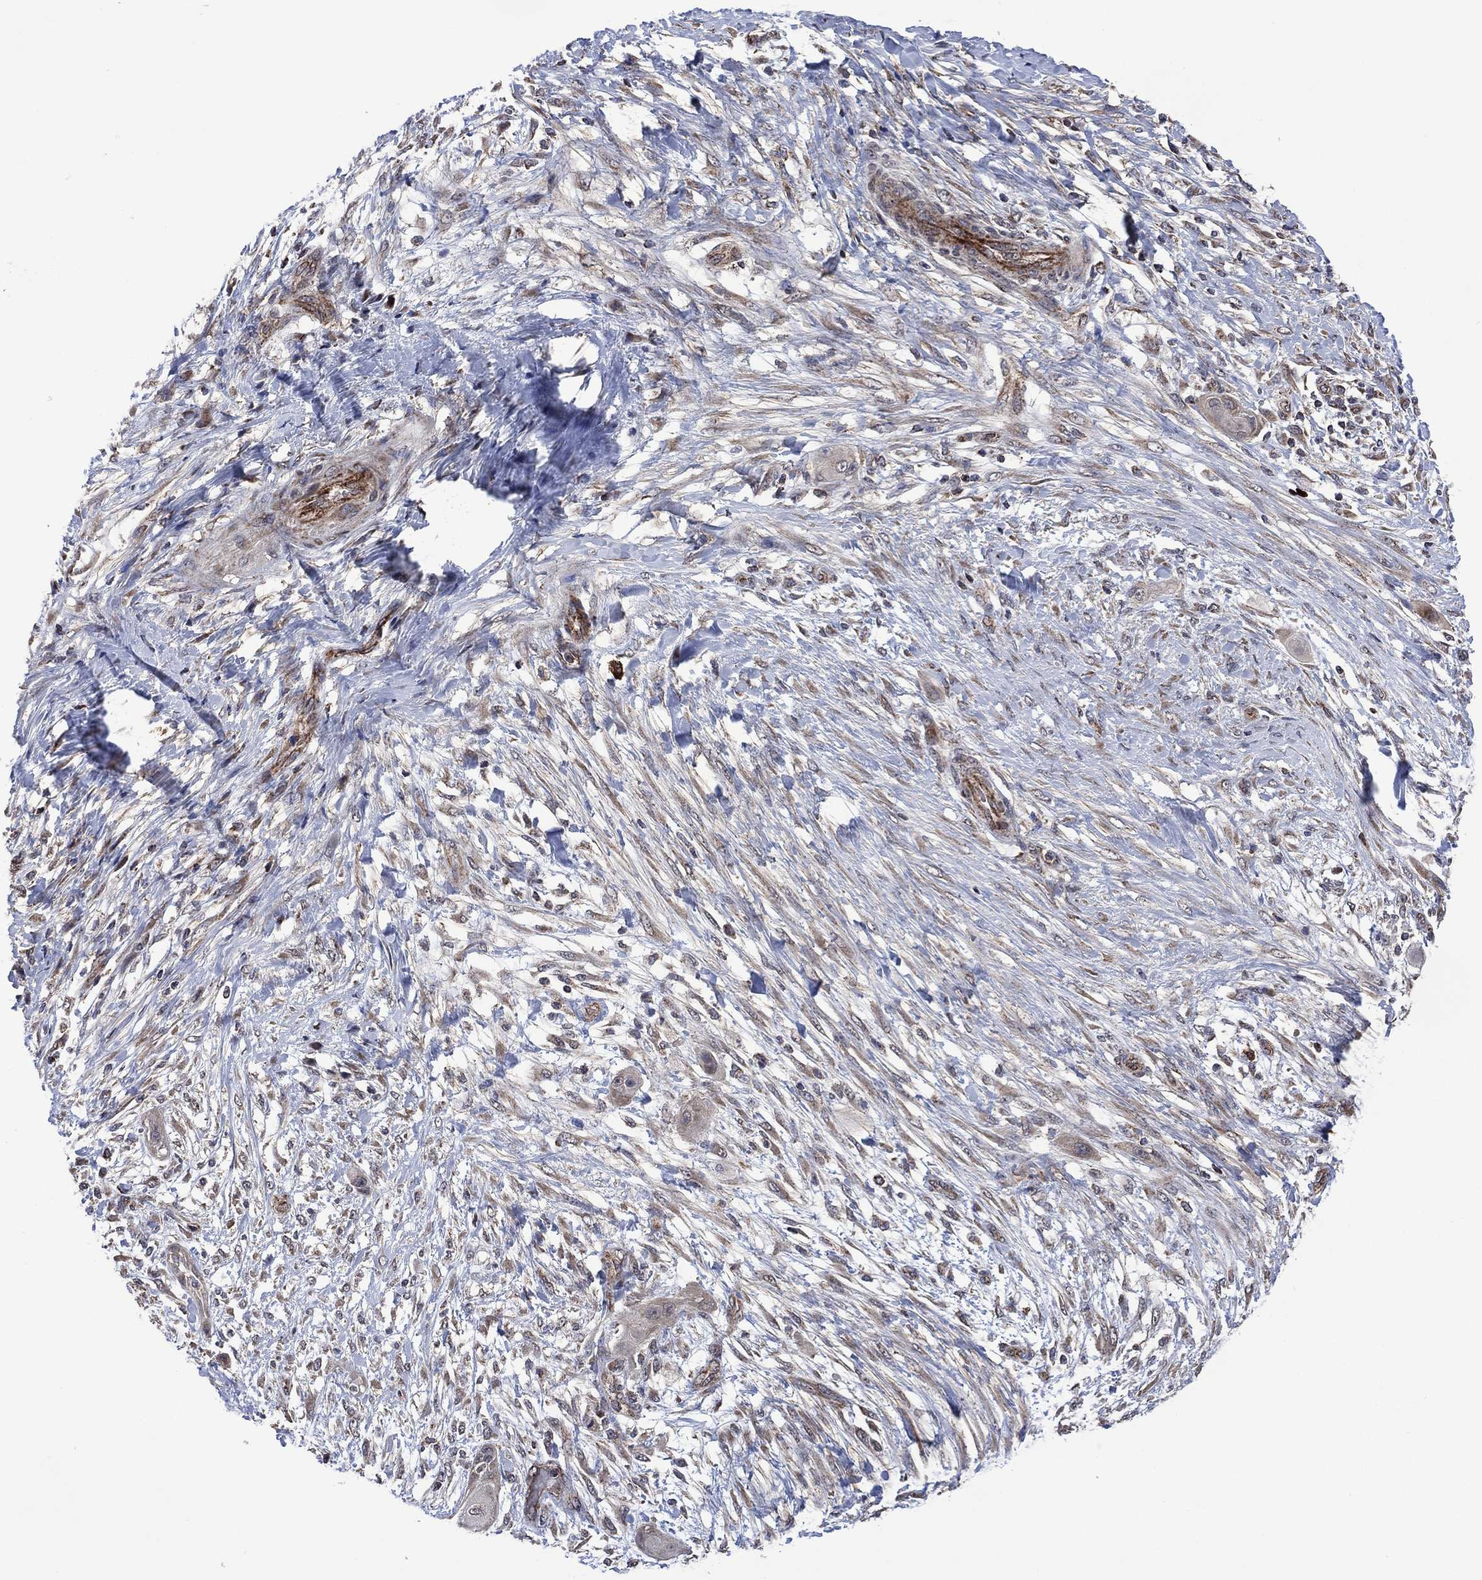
{"staining": {"intensity": "negative", "quantity": "none", "location": "none"}, "tissue": "skin cancer", "cell_type": "Tumor cells", "image_type": "cancer", "snomed": [{"axis": "morphology", "description": "Squamous cell carcinoma, NOS"}, {"axis": "topography", "description": "Skin"}], "caption": "Immunohistochemistry of human skin cancer exhibits no expression in tumor cells.", "gene": "HTD2", "patient": {"sex": "male", "age": 62}}